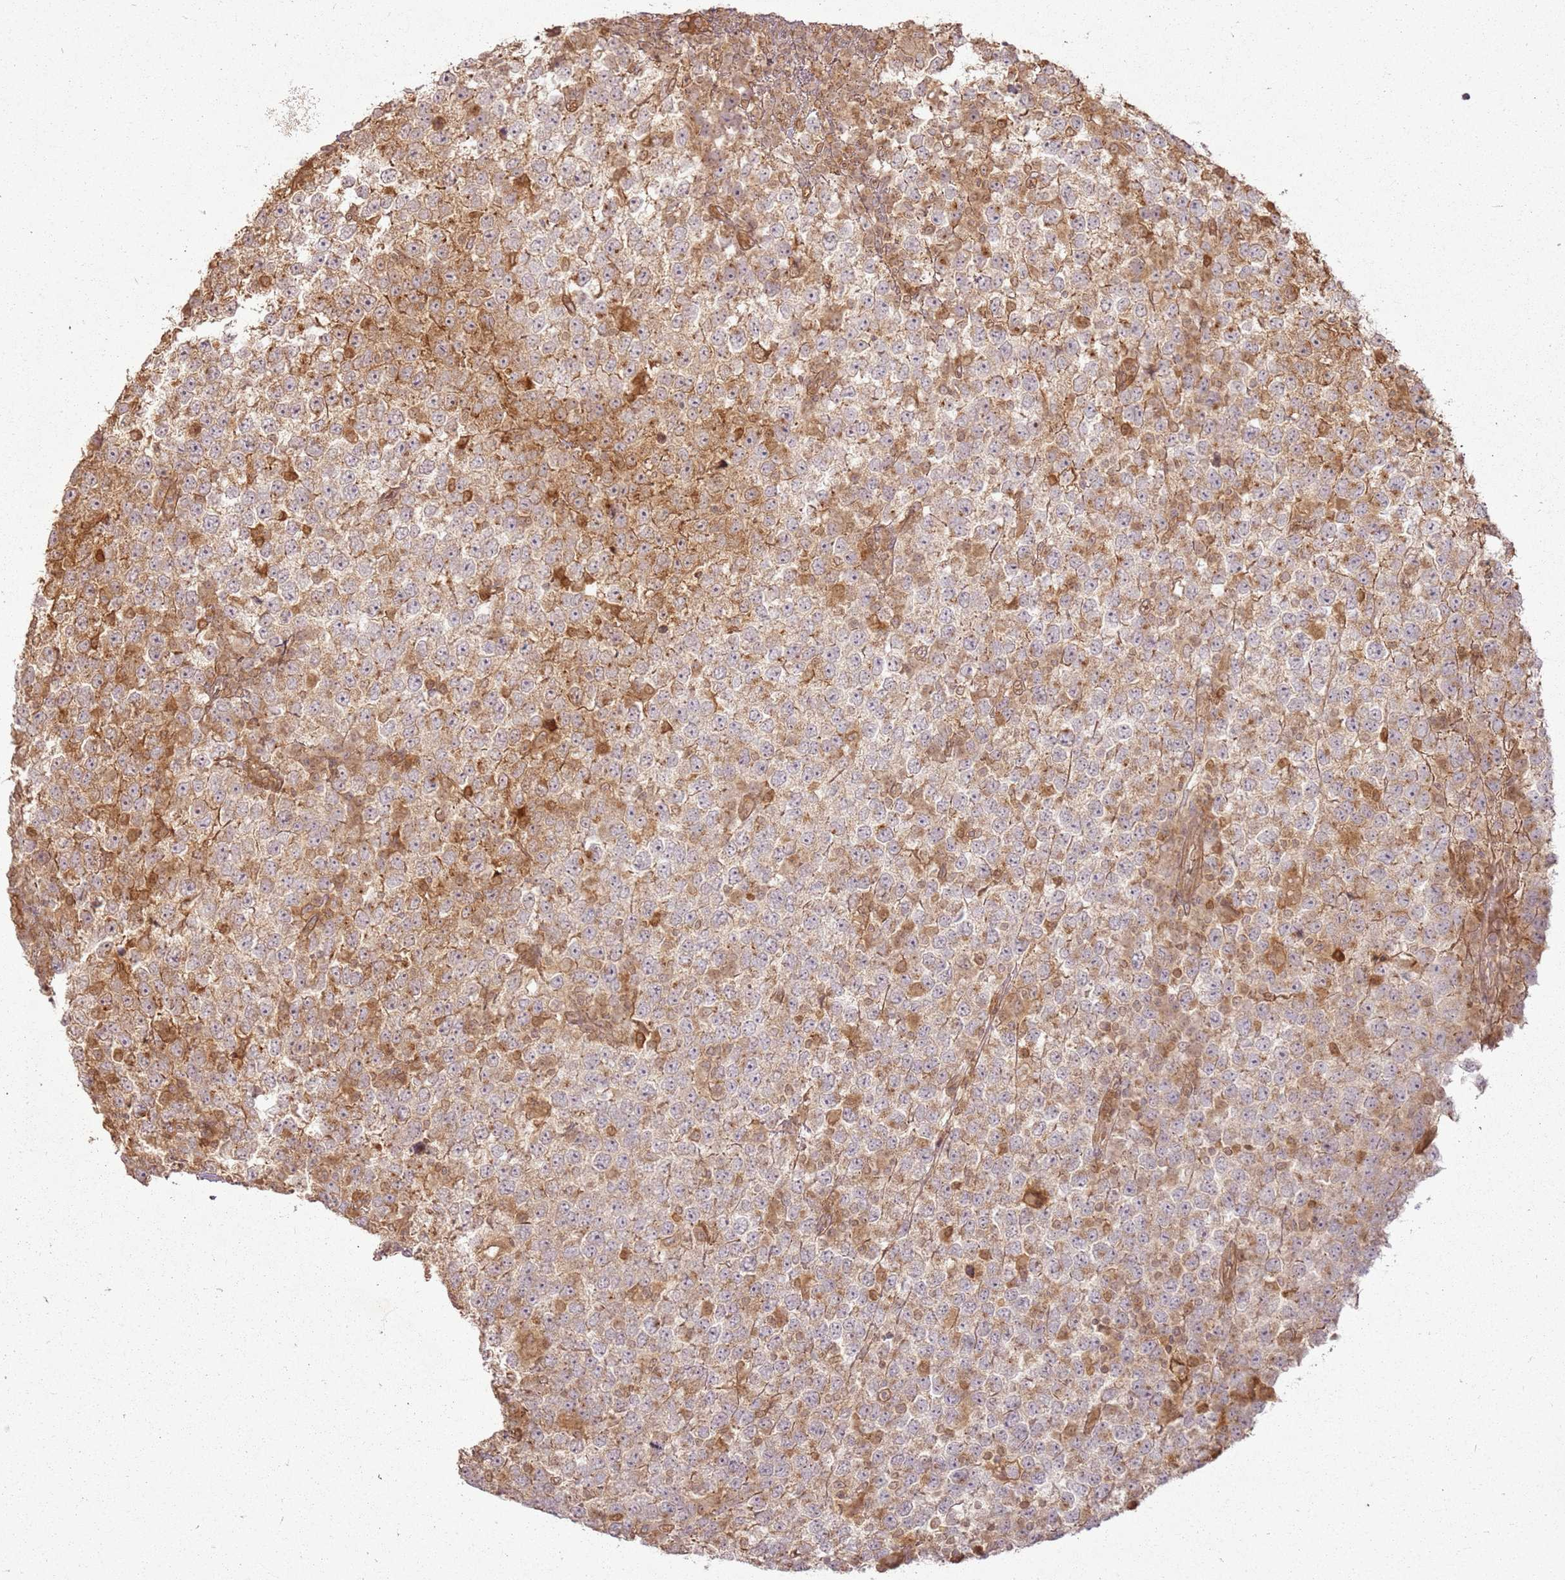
{"staining": {"intensity": "moderate", "quantity": "<25%", "location": "cytoplasmic/membranous"}, "tissue": "testis cancer", "cell_type": "Tumor cells", "image_type": "cancer", "snomed": [{"axis": "morphology", "description": "Seminoma, NOS"}, {"axis": "topography", "description": "Testis"}], "caption": "Immunohistochemical staining of testis seminoma reveals low levels of moderate cytoplasmic/membranous staining in about <25% of tumor cells.", "gene": "ZNF776", "patient": {"sex": "male", "age": 65}}